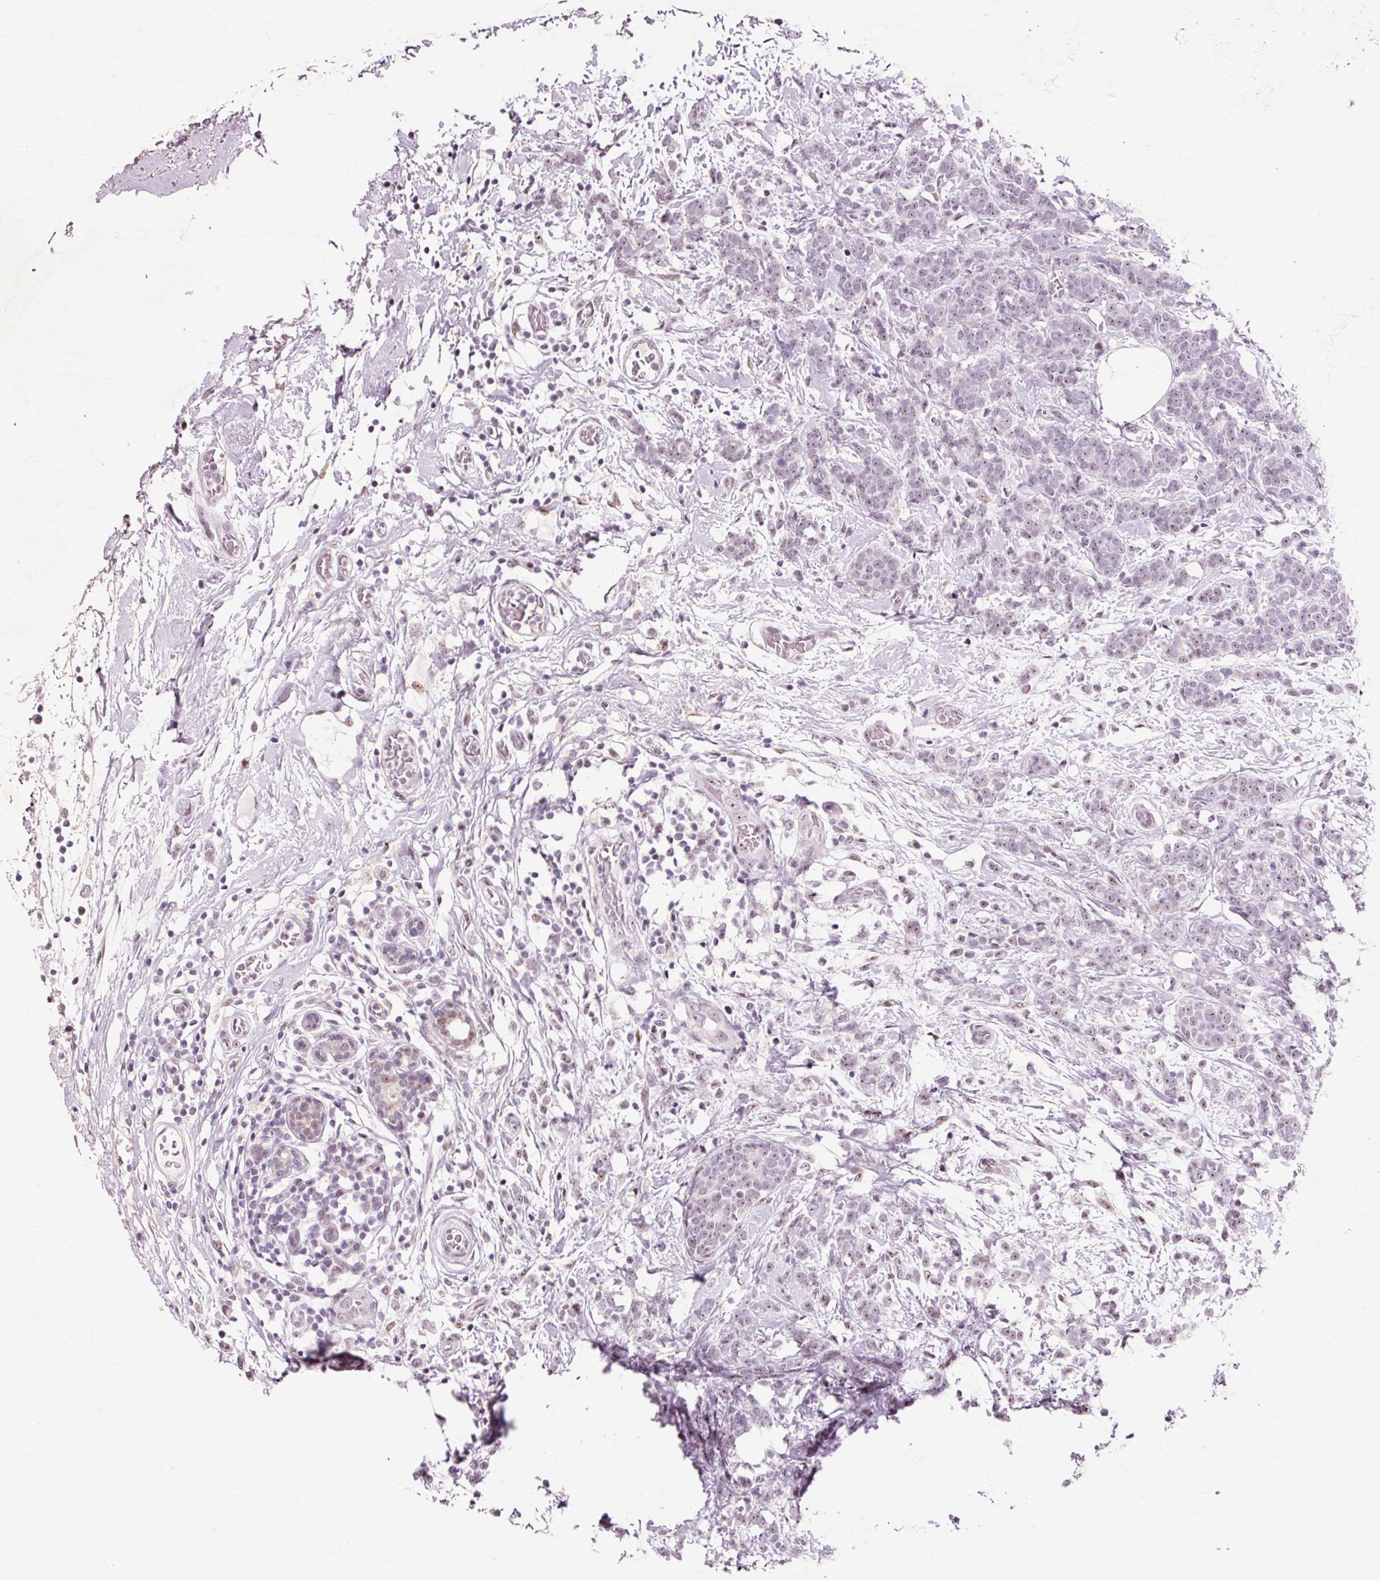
{"staining": {"intensity": "negative", "quantity": "none", "location": "none"}, "tissue": "breast cancer", "cell_type": "Tumor cells", "image_type": "cancer", "snomed": [{"axis": "morphology", "description": "Lobular carcinoma"}, {"axis": "topography", "description": "Breast"}], "caption": "This photomicrograph is of breast cancer (lobular carcinoma) stained with immunohistochemistry (IHC) to label a protein in brown with the nuclei are counter-stained blue. There is no expression in tumor cells.", "gene": "MACROD2", "patient": {"sex": "female", "age": 58}}